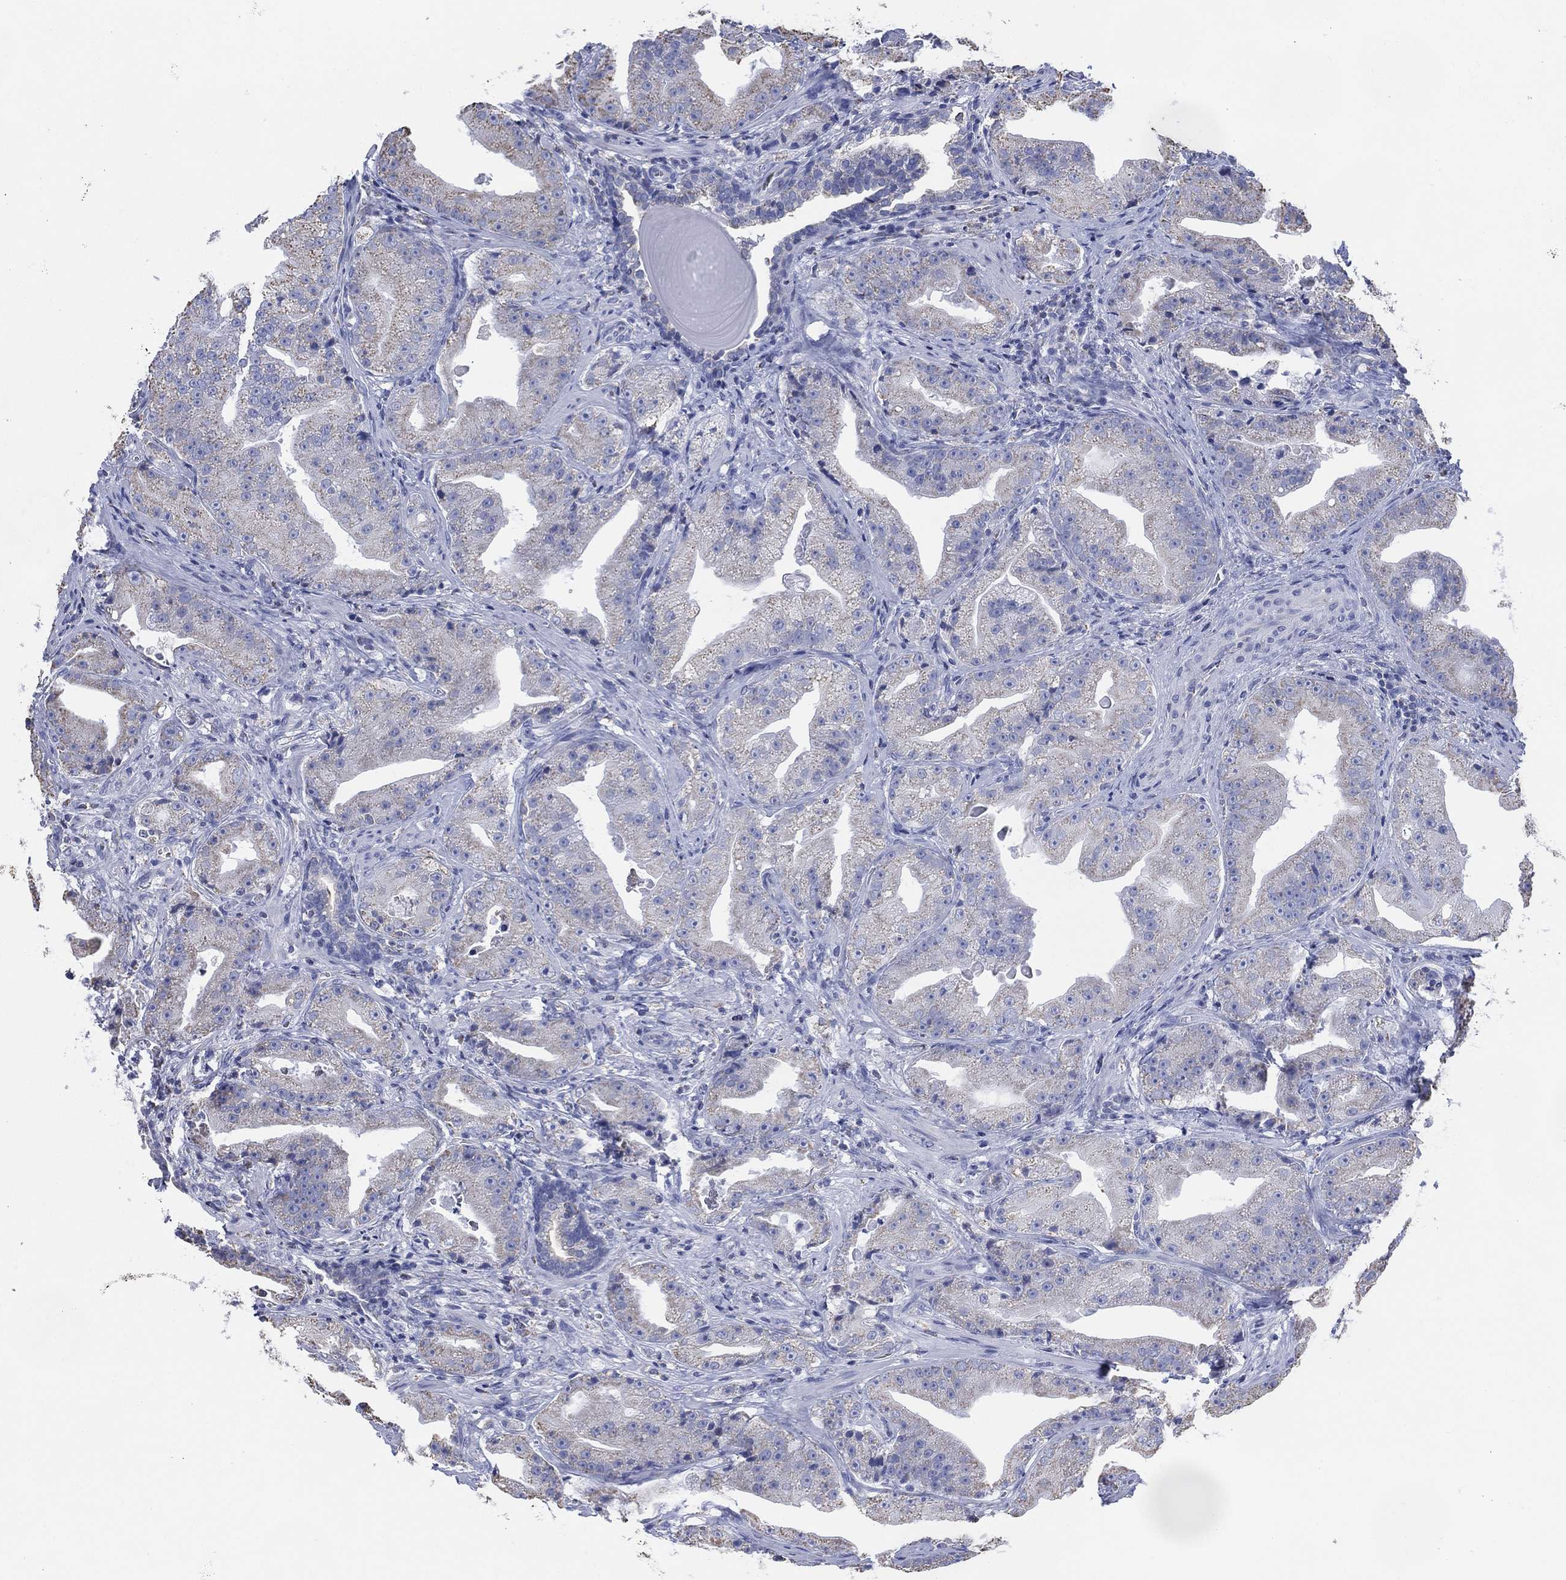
{"staining": {"intensity": "weak", "quantity": "<25%", "location": "cytoplasmic/membranous"}, "tissue": "prostate cancer", "cell_type": "Tumor cells", "image_type": "cancer", "snomed": [{"axis": "morphology", "description": "Adenocarcinoma, Low grade"}, {"axis": "topography", "description": "Prostate"}], "caption": "Tumor cells show no significant staining in adenocarcinoma (low-grade) (prostate).", "gene": "CFTR", "patient": {"sex": "male", "age": 62}}